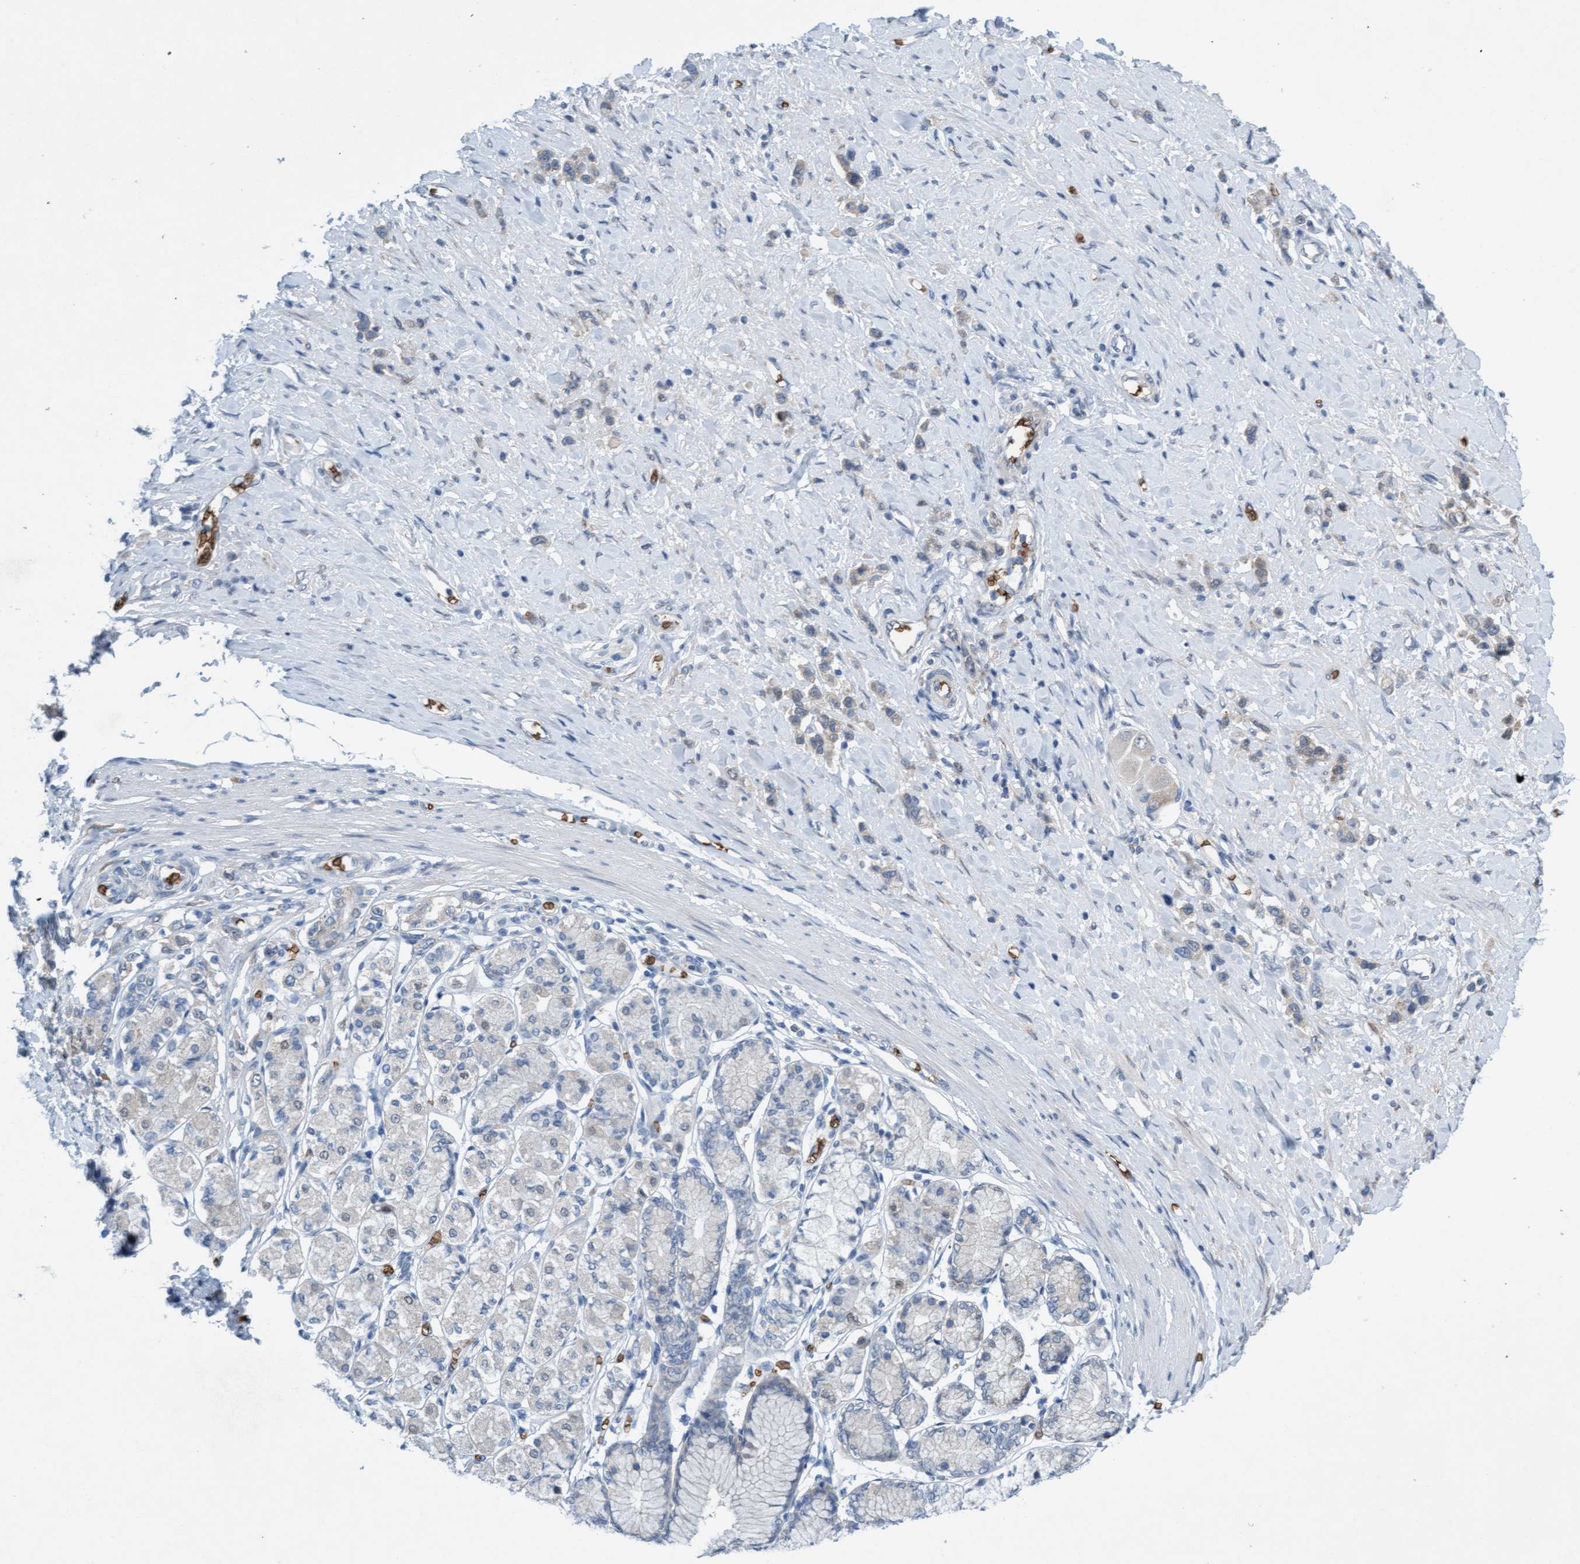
{"staining": {"intensity": "negative", "quantity": "none", "location": "none"}, "tissue": "stomach cancer", "cell_type": "Tumor cells", "image_type": "cancer", "snomed": [{"axis": "morphology", "description": "Adenocarcinoma, NOS"}, {"axis": "topography", "description": "Stomach"}], "caption": "Tumor cells show no significant protein positivity in stomach cancer.", "gene": "SPEM2", "patient": {"sex": "female", "age": 65}}